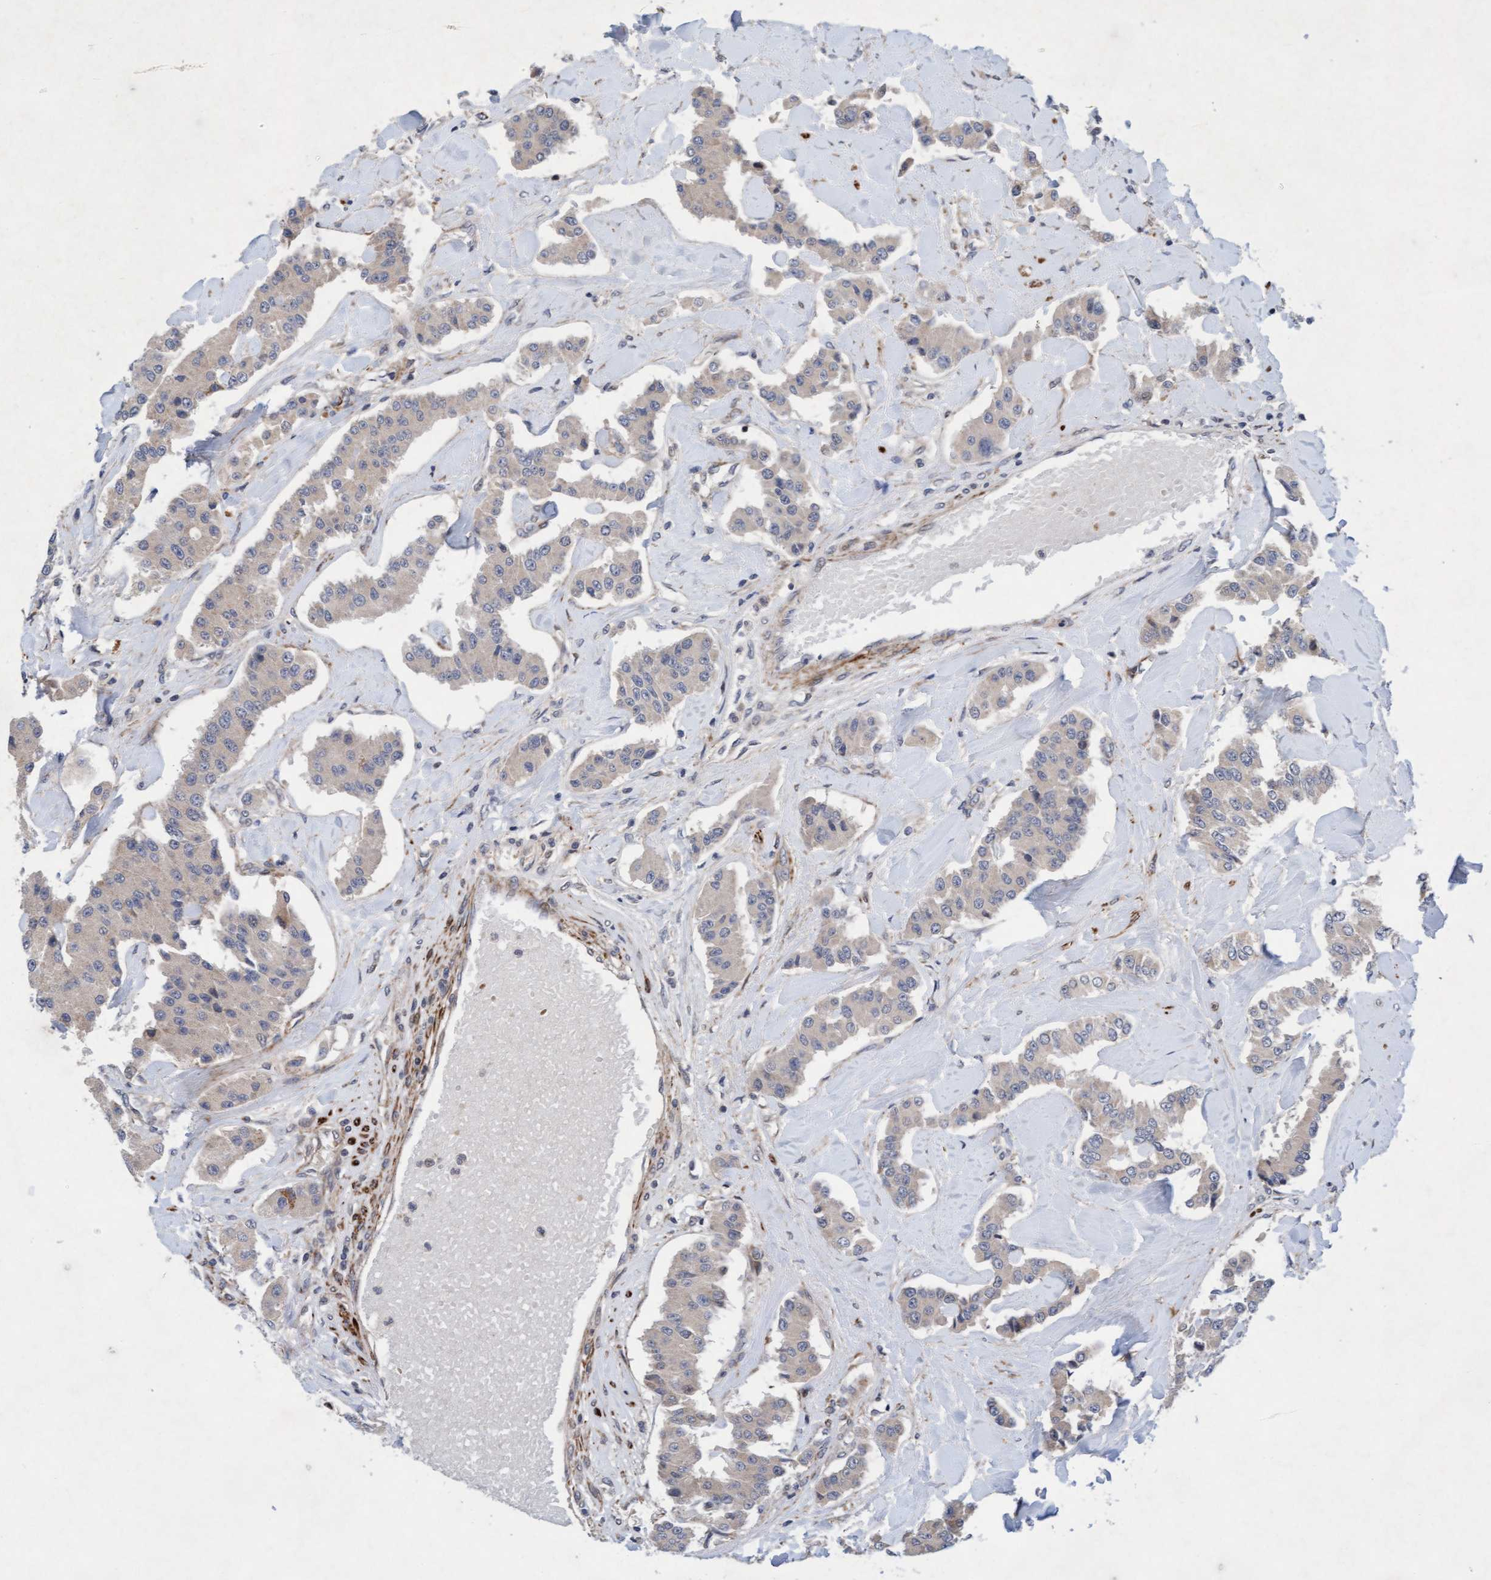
{"staining": {"intensity": "negative", "quantity": "none", "location": "none"}, "tissue": "carcinoid", "cell_type": "Tumor cells", "image_type": "cancer", "snomed": [{"axis": "morphology", "description": "Carcinoid, malignant, NOS"}, {"axis": "topography", "description": "Pancreas"}], "caption": "IHC of human malignant carcinoid shows no expression in tumor cells.", "gene": "TMEM70", "patient": {"sex": "male", "age": 41}}